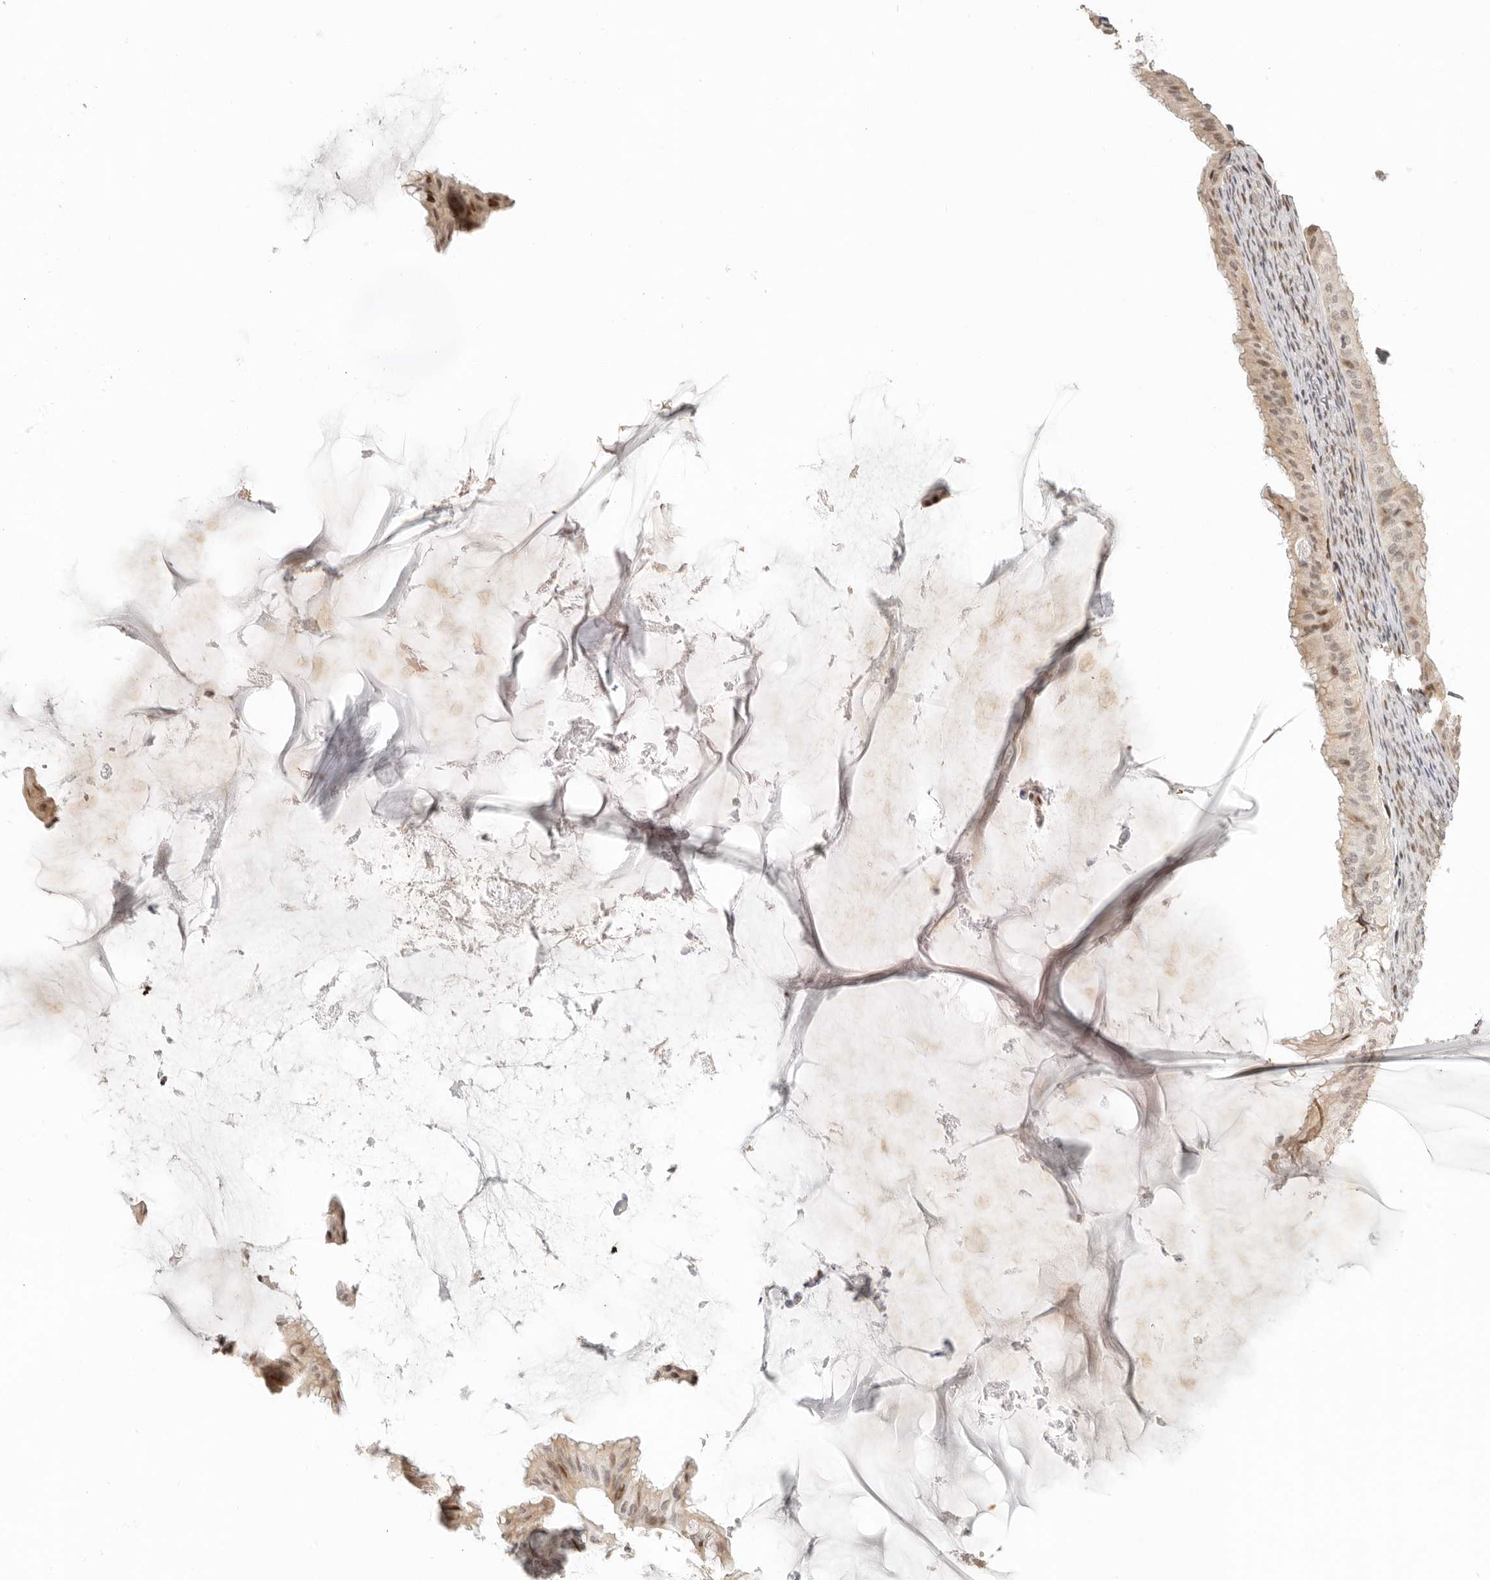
{"staining": {"intensity": "moderate", "quantity": "25%-75%", "location": "cytoplasmic/membranous,nuclear"}, "tissue": "ovarian cancer", "cell_type": "Tumor cells", "image_type": "cancer", "snomed": [{"axis": "morphology", "description": "Cystadenocarcinoma, mucinous, NOS"}, {"axis": "topography", "description": "Ovary"}], "caption": "Tumor cells demonstrate moderate cytoplasmic/membranous and nuclear staining in approximately 25%-75% of cells in ovarian mucinous cystadenocarcinoma. (Stains: DAB in brown, nuclei in blue, Microscopy: brightfield microscopy at high magnification).", "gene": "GPBP1L1", "patient": {"sex": "female", "age": 61}}